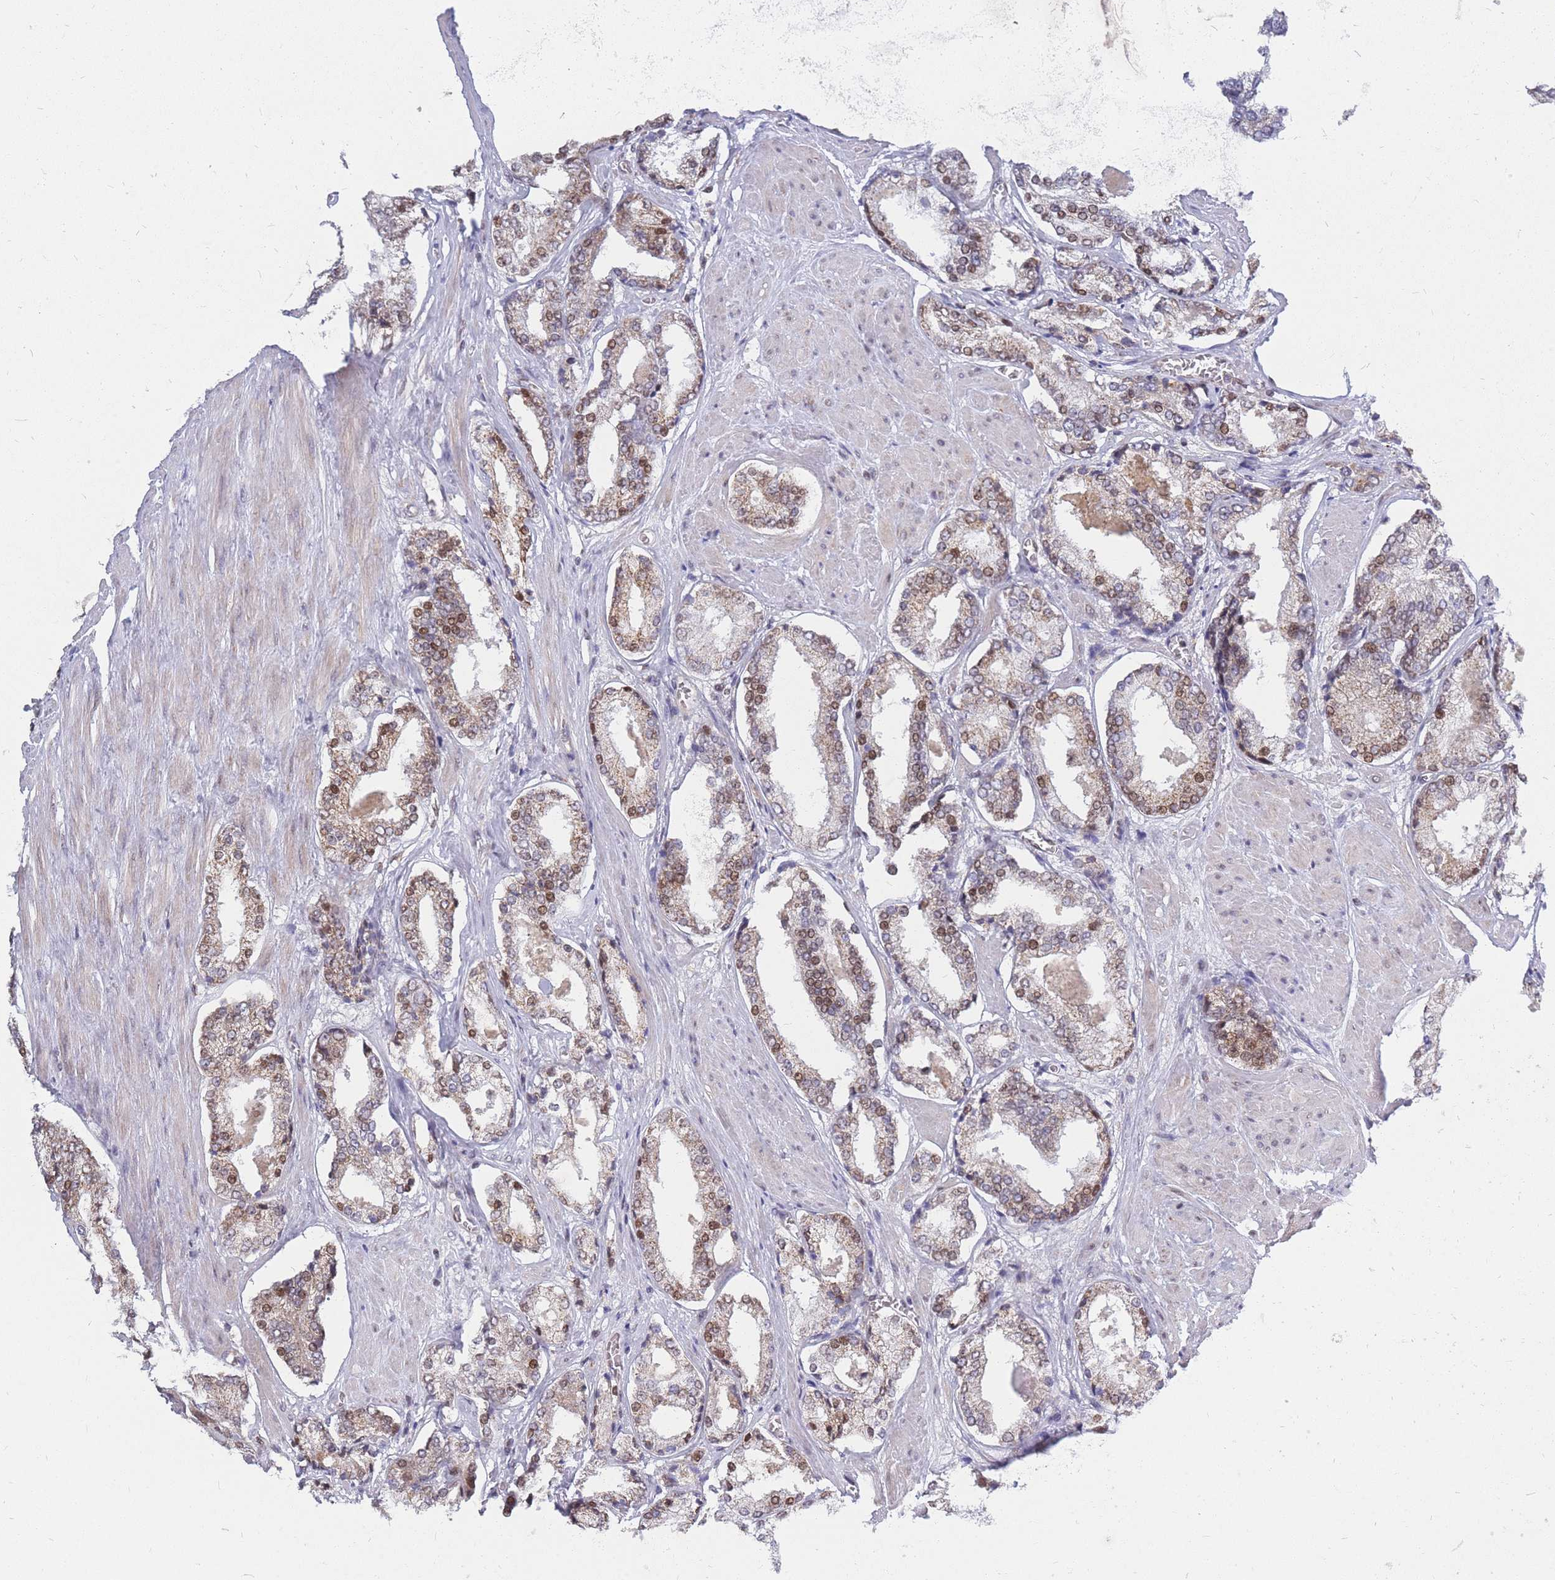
{"staining": {"intensity": "moderate", "quantity": ">75%", "location": "cytoplasmic/membranous,nuclear"}, "tissue": "prostate cancer", "cell_type": "Tumor cells", "image_type": "cancer", "snomed": [{"axis": "morphology", "description": "Adenocarcinoma, Low grade"}, {"axis": "topography", "description": "Prostate"}], "caption": "Immunohistochemistry (IHC) of human prostate cancer exhibits medium levels of moderate cytoplasmic/membranous and nuclear staining in about >75% of tumor cells. The protein is stained brown, and the nuclei are stained in blue (DAB (3,3'-diaminobenzidine) IHC with brightfield microscopy, high magnification).", "gene": "MOB4", "patient": {"sex": "male", "age": 54}}